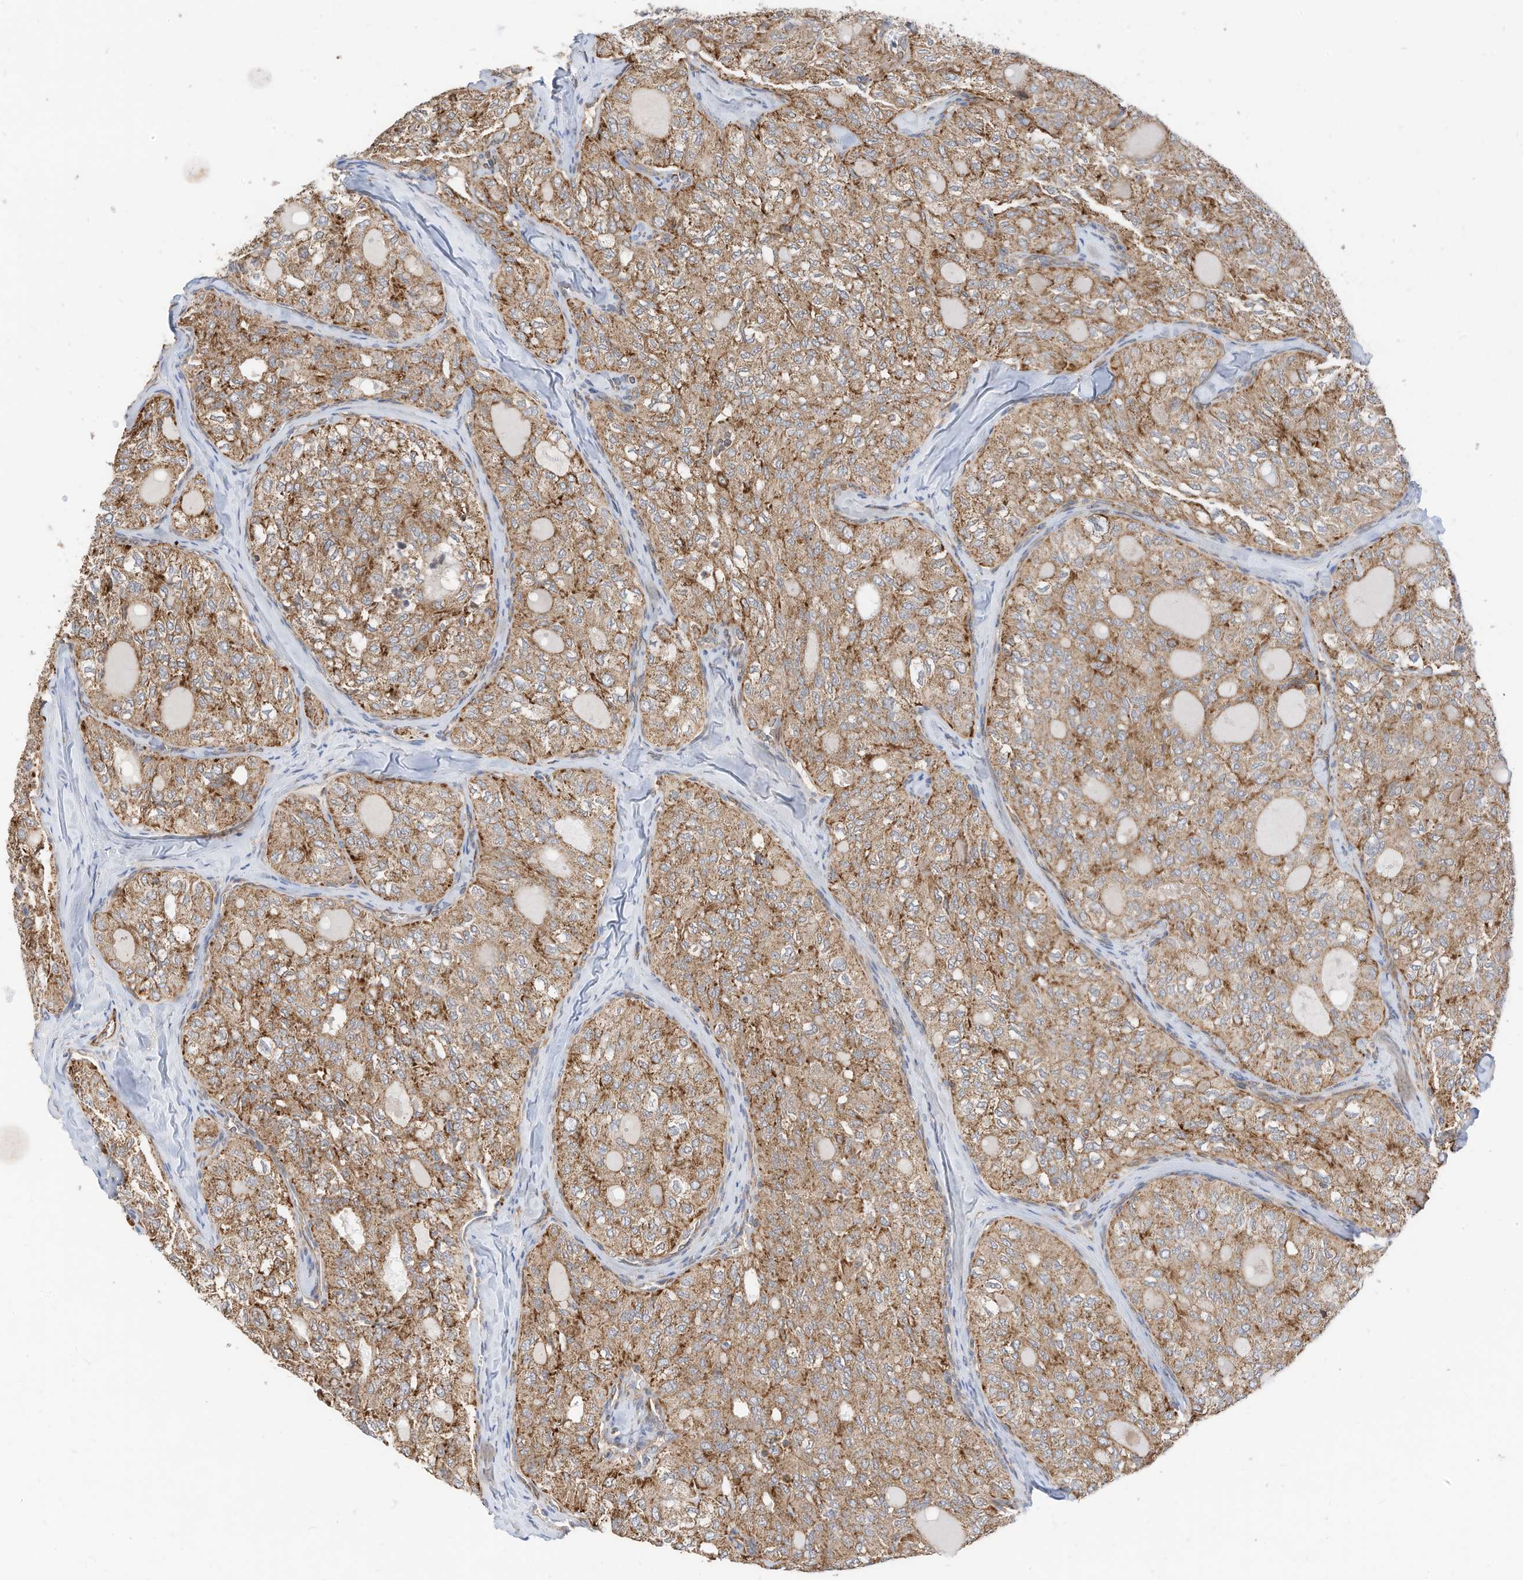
{"staining": {"intensity": "moderate", "quantity": ">75%", "location": "cytoplasmic/membranous"}, "tissue": "thyroid cancer", "cell_type": "Tumor cells", "image_type": "cancer", "snomed": [{"axis": "morphology", "description": "Follicular adenoma carcinoma, NOS"}, {"axis": "topography", "description": "Thyroid gland"}], "caption": "An immunohistochemistry image of tumor tissue is shown. Protein staining in brown highlights moderate cytoplasmic/membranous positivity in follicular adenoma carcinoma (thyroid) within tumor cells.", "gene": "METTL6", "patient": {"sex": "male", "age": 75}}